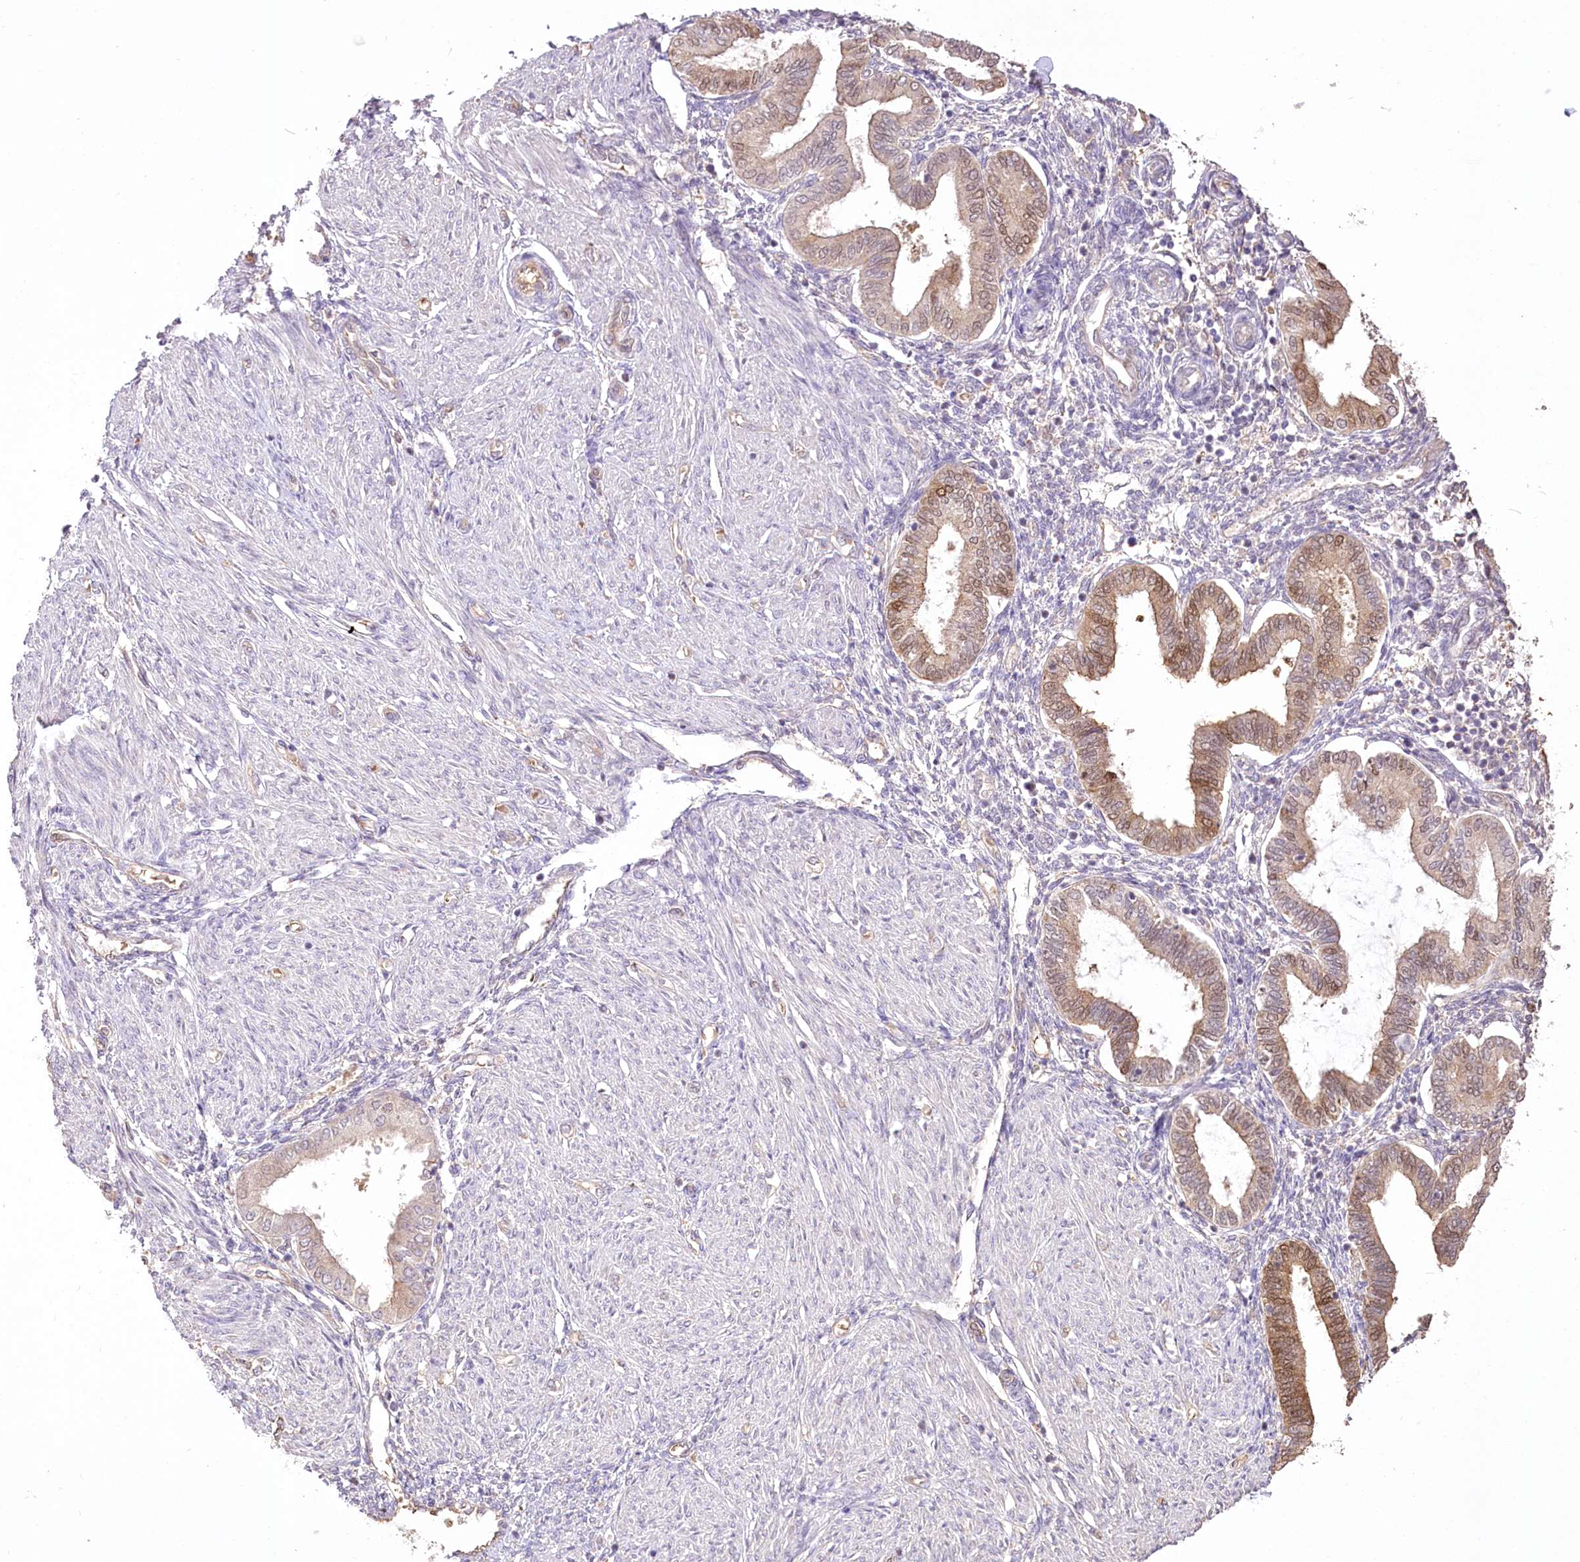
{"staining": {"intensity": "negative", "quantity": "none", "location": "none"}, "tissue": "endometrium", "cell_type": "Cells in endometrial stroma", "image_type": "normal", "snomed": [{"axis": "morphology", "description": "Normal tissue, NOS"}, {"axis": "topography", "description": "Endometrium"}], "caption": "Immunohistochemistry photomicrograph of benign human endometrium stained for a protein (brown), which exhibits no expression in cells in endometrial stroma. Nuclei are stained in blue.", "gene": "R3HDM2", "patient": {"sex": "female", "age": 53}}